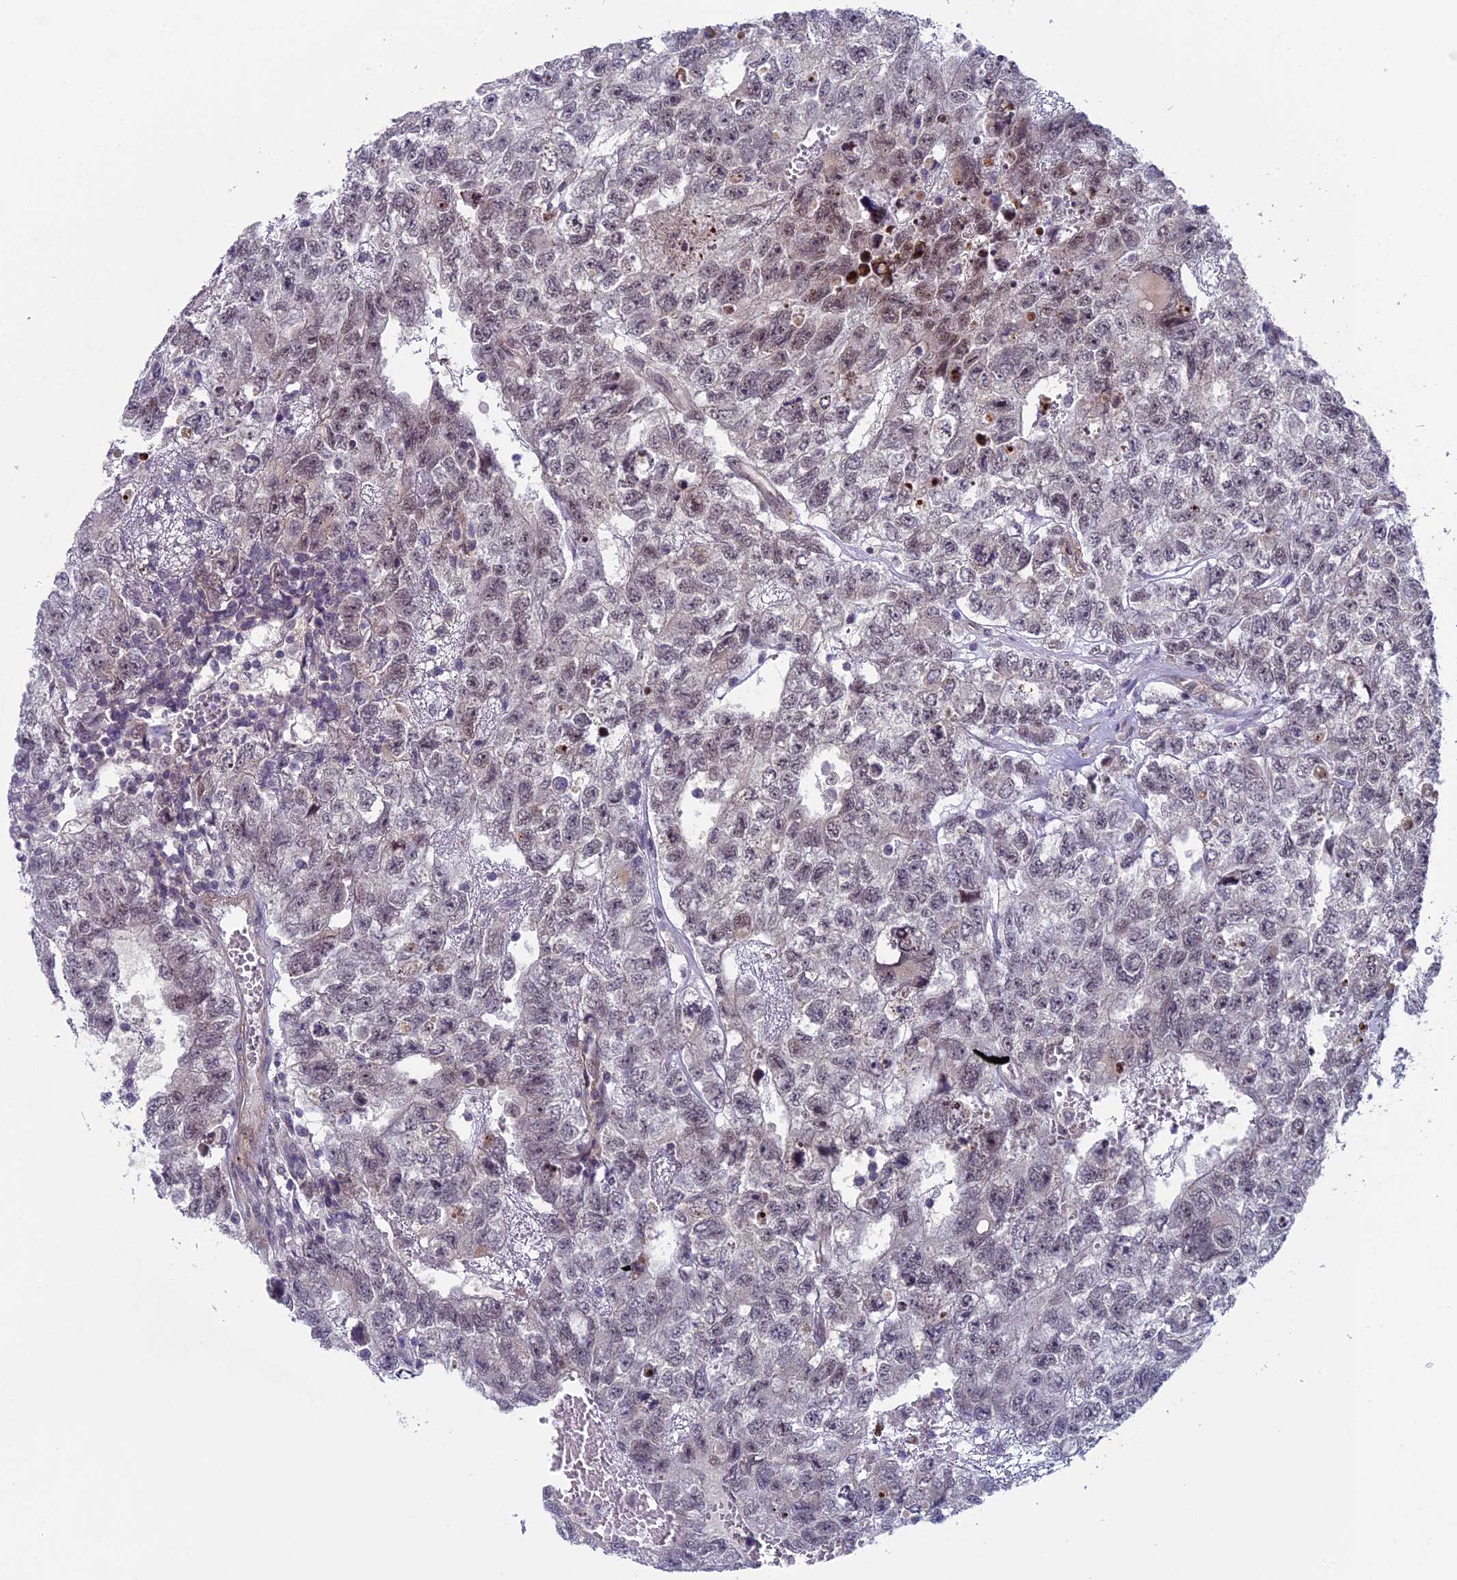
{"staining": {"intensity": "weak", "quantity": "<25%", "location": "cytoplasmic/membranous,nuclear"}, "tissue": "testis cancer", "cell_type": "Tumor cells", "image_type": "cancer", "snomed": [{"axis": "morphology", "description": "Carcinoma, Embryonal, NOS"}, {"axis": "topography", "description": "Testis"}], "caption": "Protein analysis of testis embryonal carcinoma displays no significant positivity in tumor cells.", "gene": "CNEP1R1", "patient": {"sex": "male", "age": 26}}